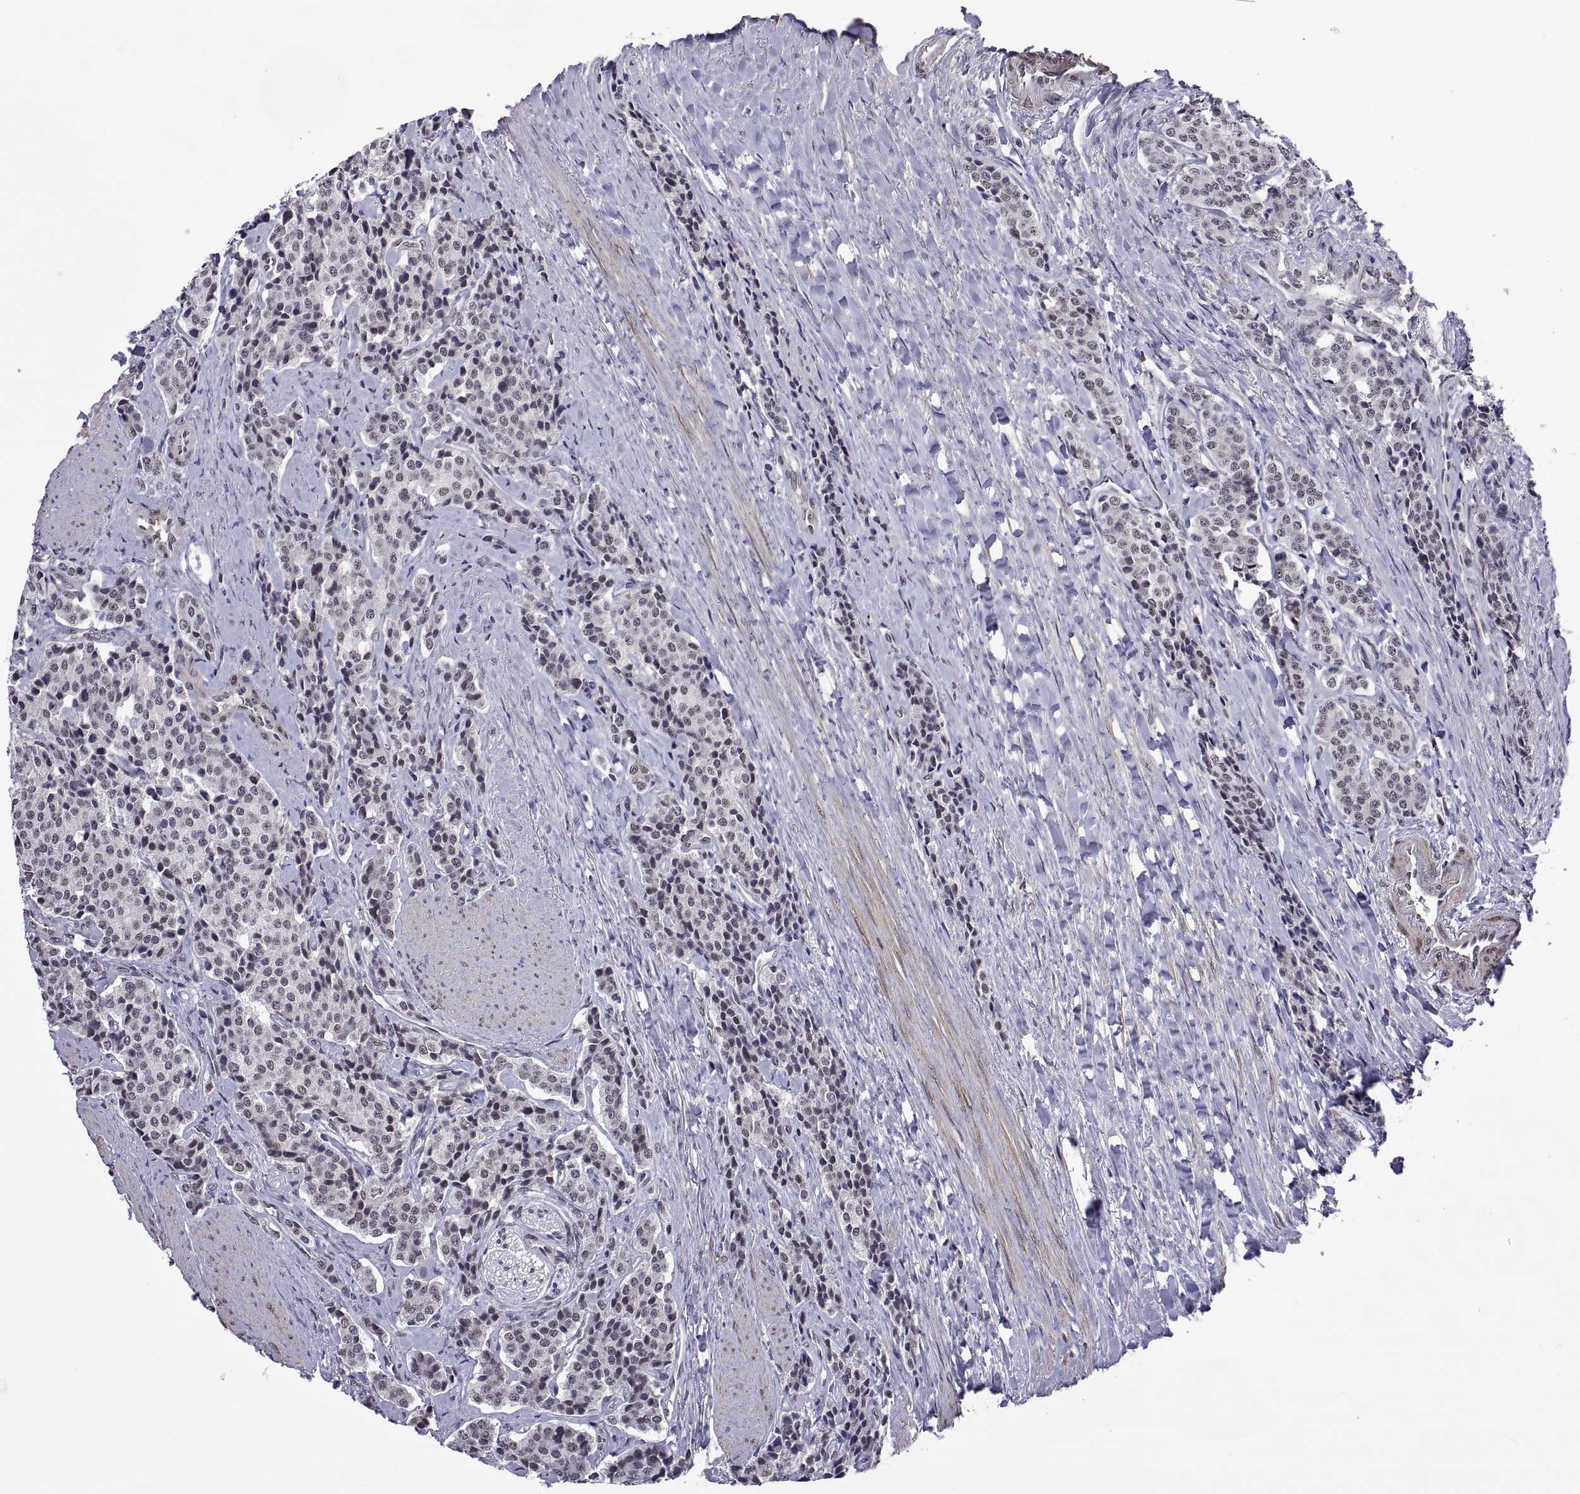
{"staining": {"intensity": "negative", "quantity": "none", "location": "none"}, "tissue": "carcinoid", "cell_type": "Tumor cells", "image_type": "cancer", "snomed": [{"axis": "morphology", "description": "Carcinoid, malignant, NOS"}, {"axis": "topography", "description": "Small intestine"}], "caption": "IHC image of neoplastic tissue: human carcinoid stained with DAB shows no significant protein expression in tumor cells.", "gene": "NR4A1", "patient": {"sex": "female", "age": 58}}